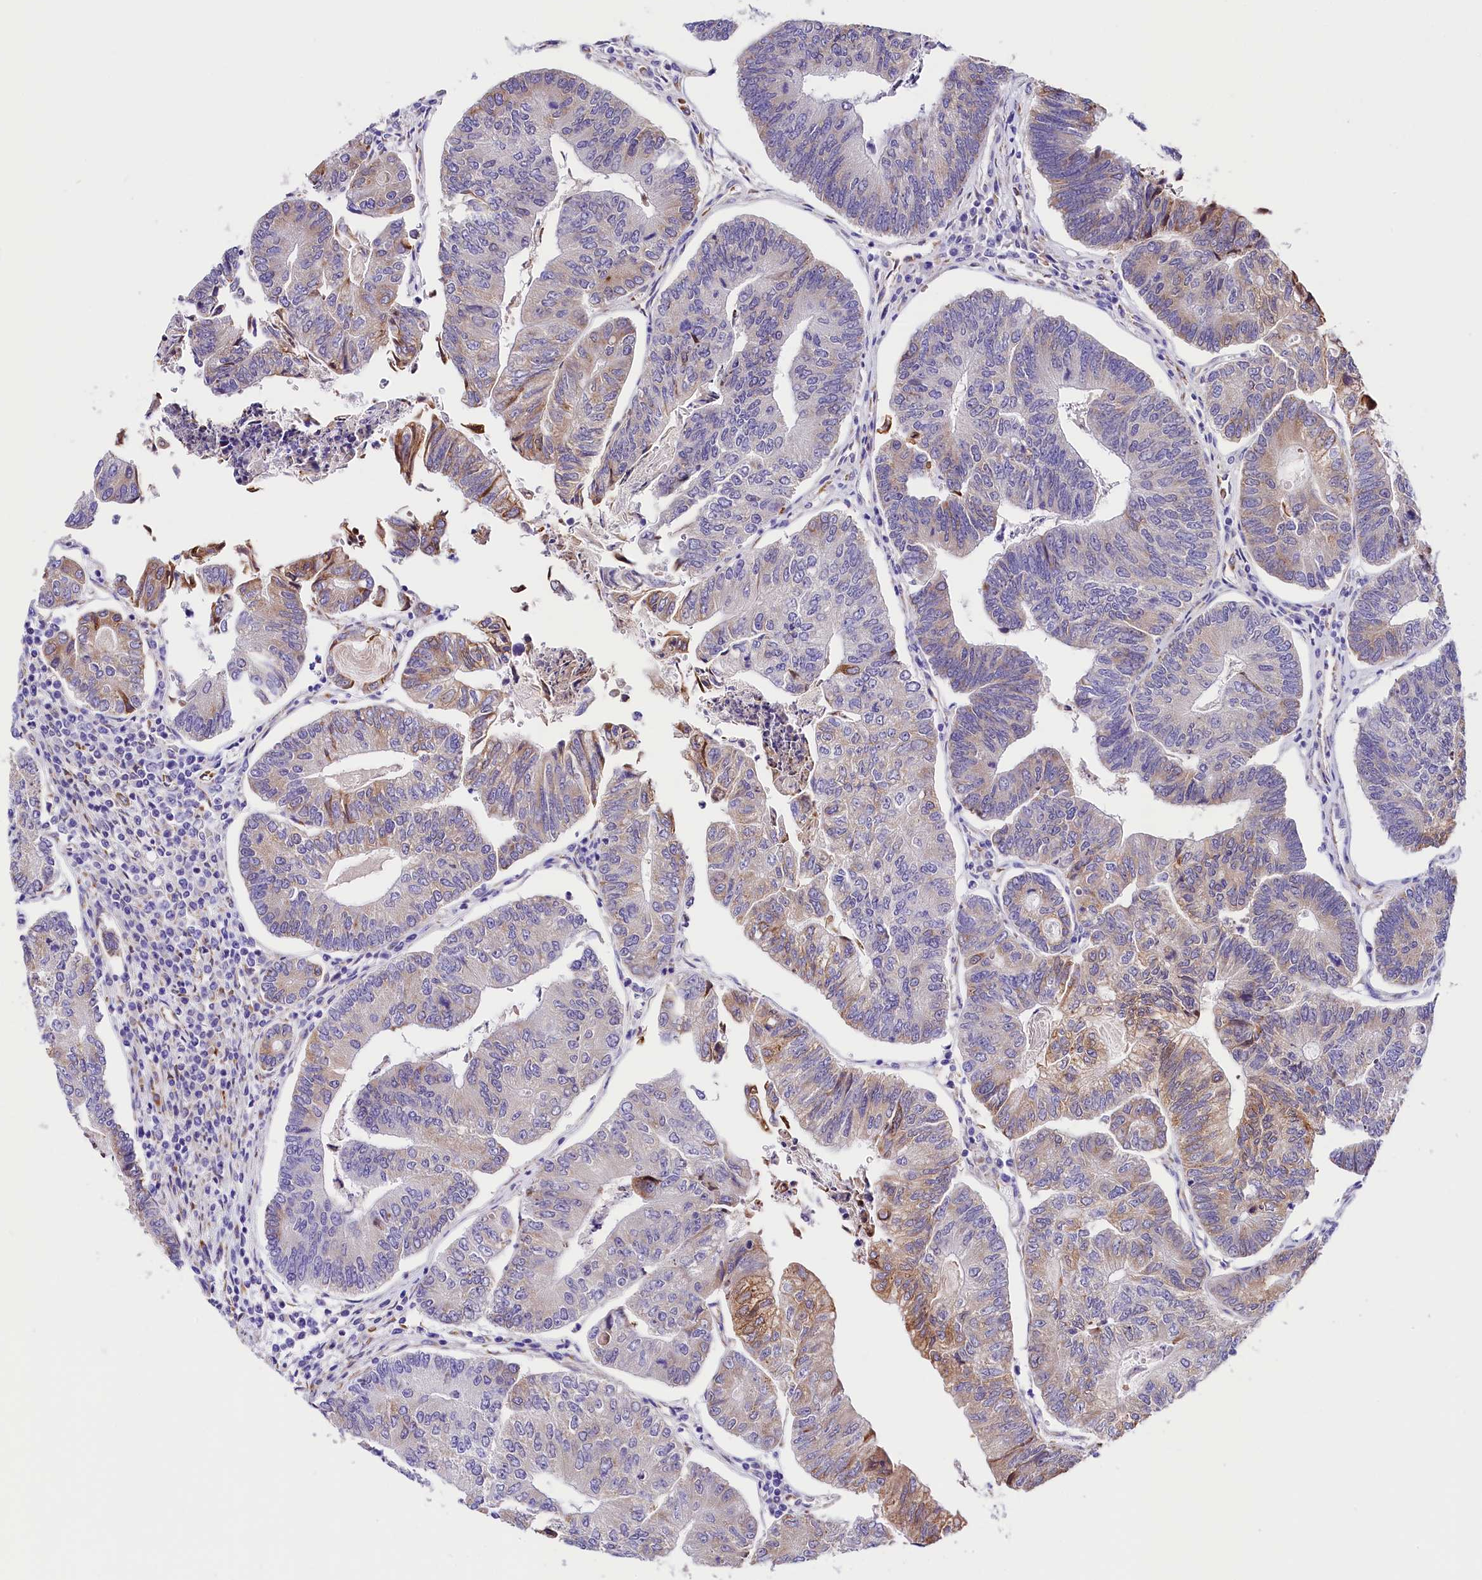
{"staining": {"intensity": "moderate", "quantity": "25%-75%", "location": "cytoplasmic/membranous"}, "tissue": "colorectal cancer", "cell_type": "Tumor cells", "image_type": "cancer", "snomed": [{"axis": "morphology", "description": "Adenocarcinoma, NOS"}, {"axis": "topography", "description": "Colon"}], "caption": "Immunohistochemical staining of human adenocarcinoma (colorectal) displays medium levels of moderate cytoplasmic/membranous expression in about 25%-75% of tumor cells.", "gene": "ITGA1", "patient": {"sex": "female", "age": 67}}